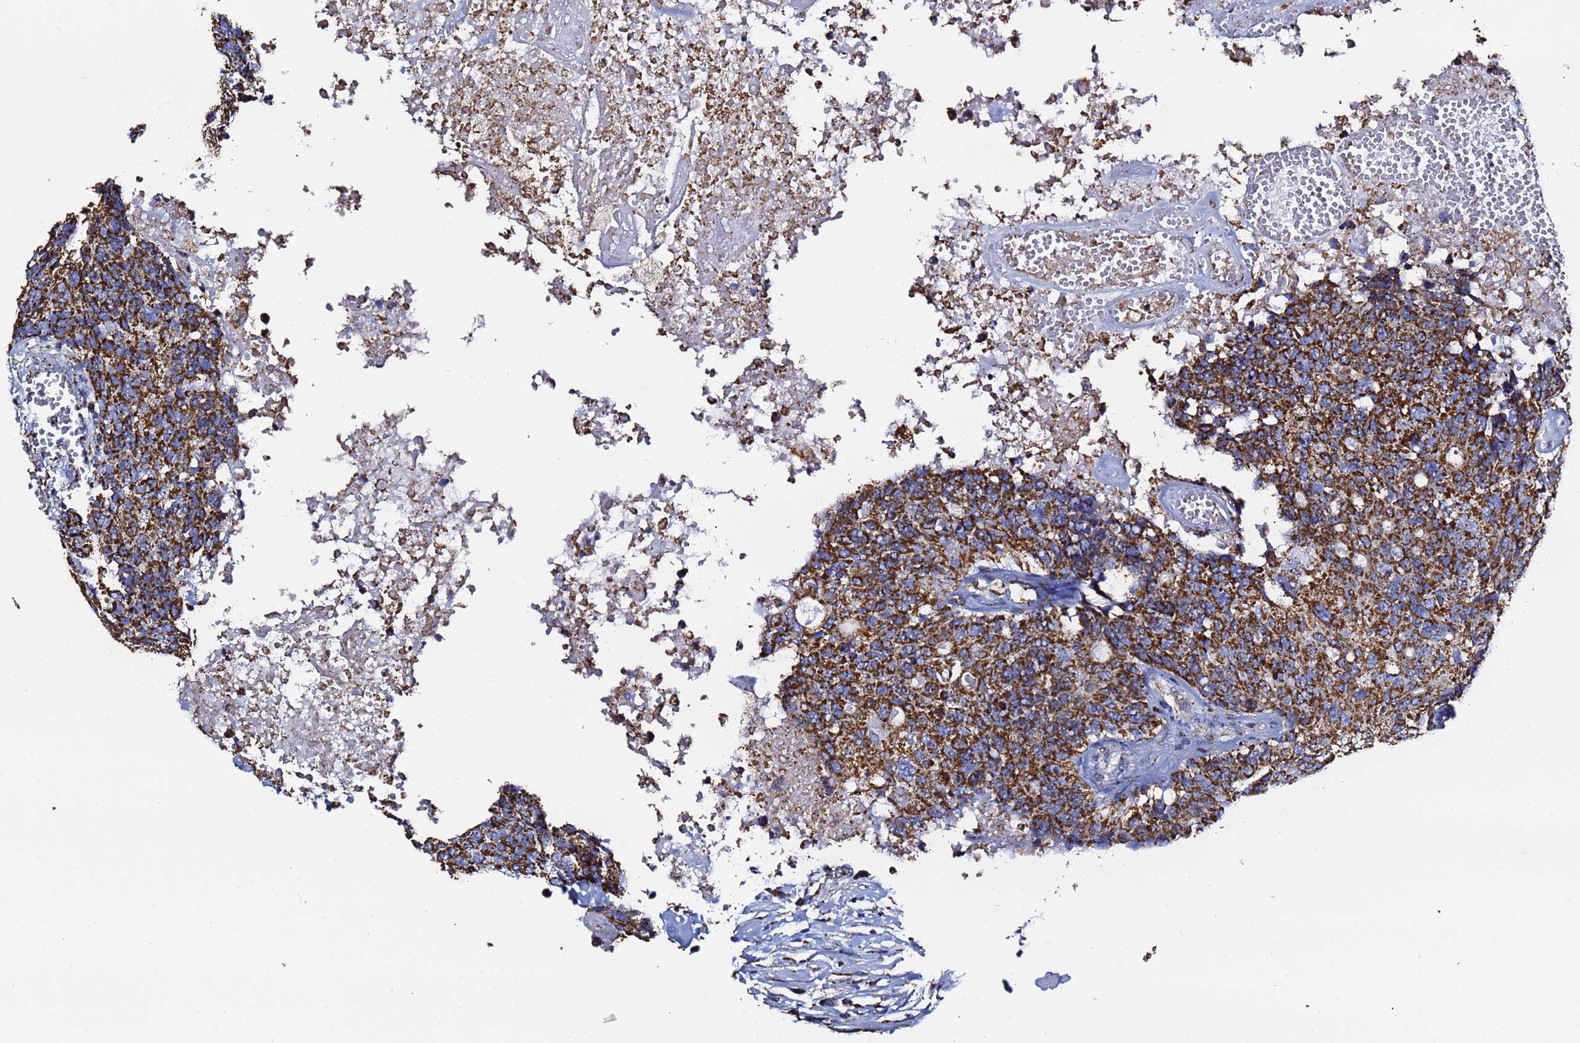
{"staining": {"intensity": "strong", "quantity": ">75%", "location": "cytoplasmic/membranous"}, "tissue": "head and neck cancer", "cell_type": "Tumor cells", "image_type": "cancer", "snomed": [{"axis": "morphology", "description": "Squamous cell carcinoma, NOS"}, {"axis": "topography", "description": "Head-Neck"}], "caption": "Immunohistochemistry (IHC) of squamous cell carcinoma (head and neck) displays high levels of strong cytoplasmic/membranous expression in about >75% of tumor cells. Using DAB (3,3'-diaminobenzidine) (brown) and hematoxylin (blue) stains, captured at high magnification using brightfield microscopy.", "gene": "PHB2", "patient": {"sex": "male", "age": 66}}